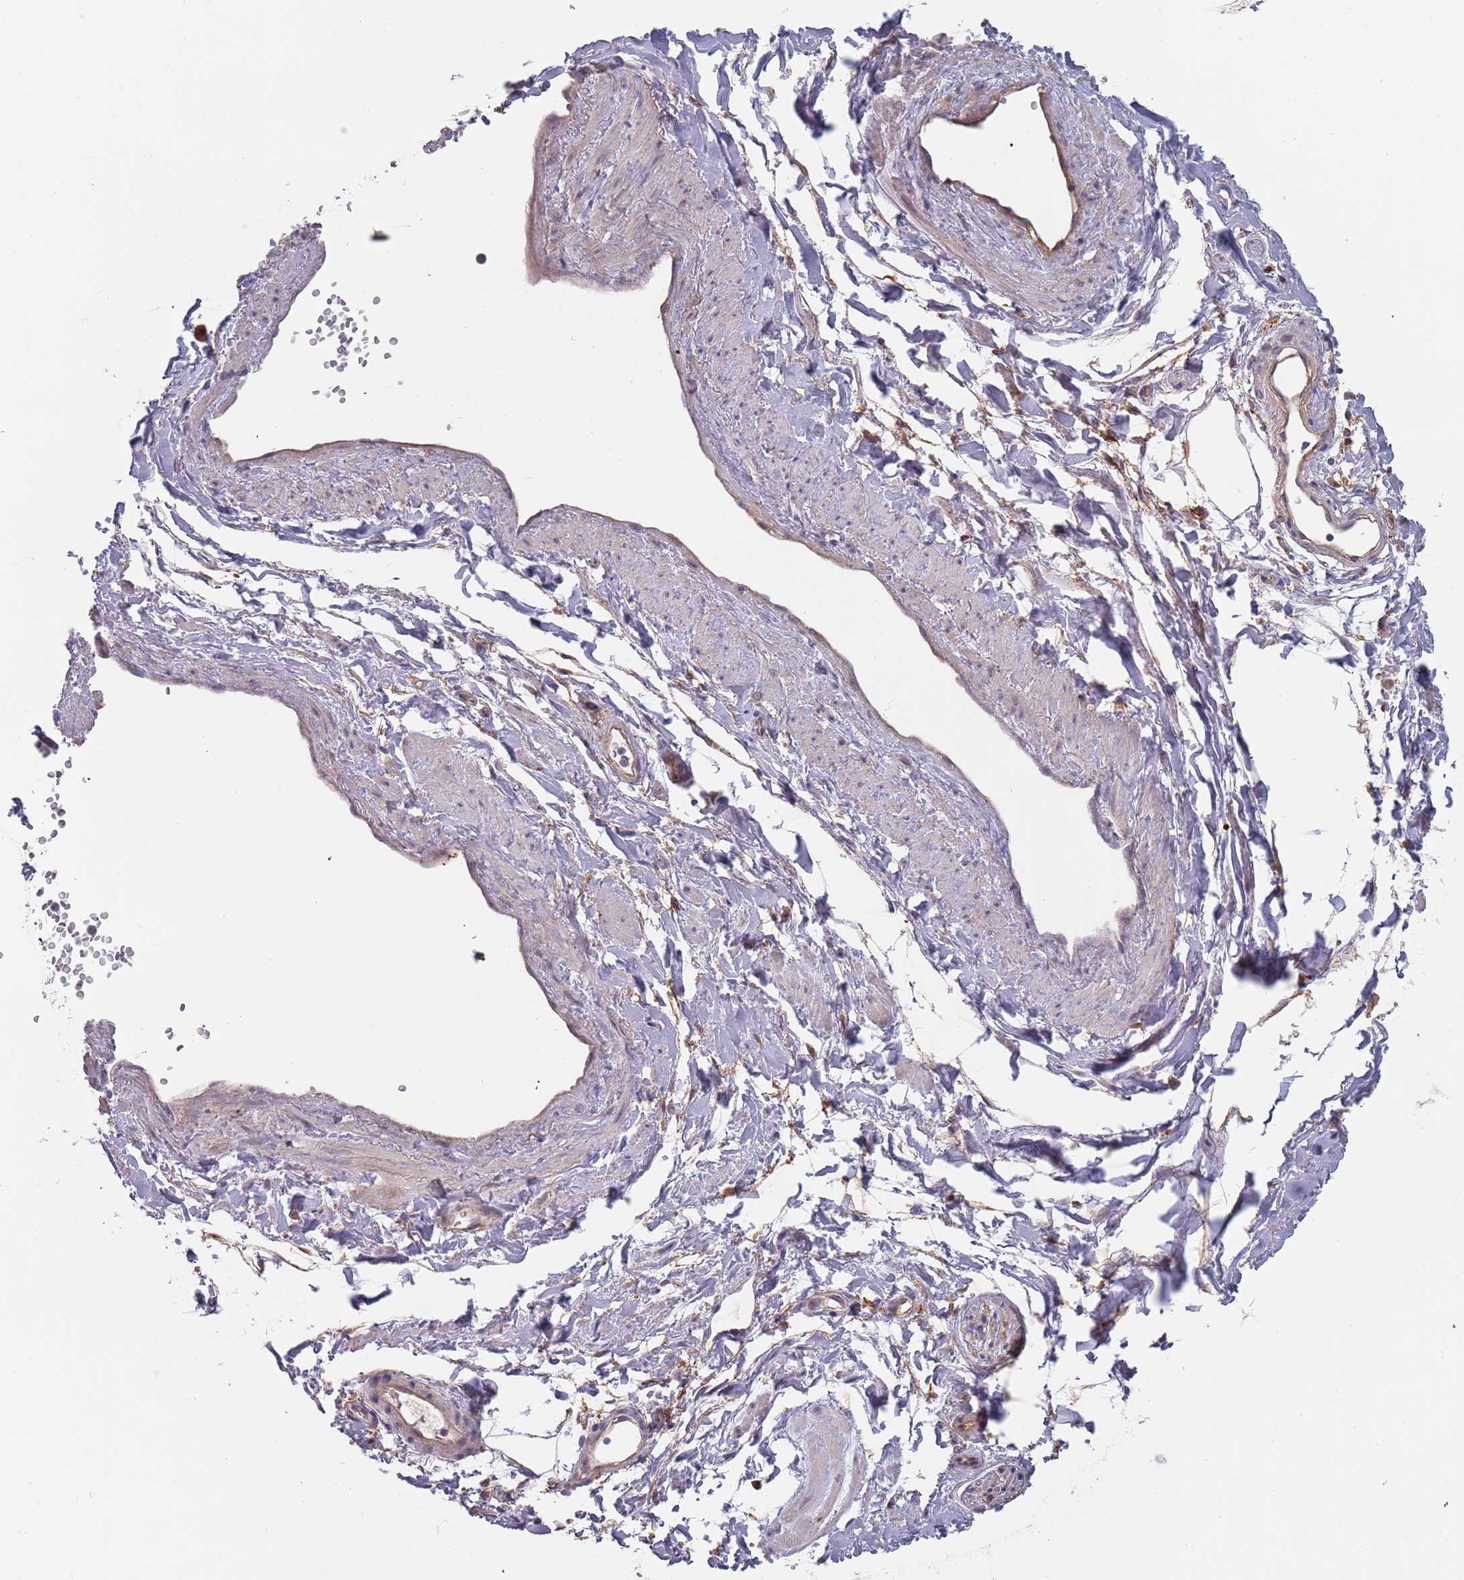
{"staining": {"intensity": "weak", "quantity": ">75%", "location": "cytoplasmic/membranous"}, "tissue": "adipose tissue", "cell_type": "Adipocytes", "image_type": "normal", "snomed": [{"axis": "morphology", "description": "Normal tissue, NOS"}, {"axis": "topography", "description": "Soft tissue"}, {"axis": "topography", "description": "Adipose tissue"}, {"axis": "topography", "description": "Vascular tissue"}, {"axis": "topography", "description": "Peripheral nerve tissue"}], "caption": "This is an image of immunohistochemistry staining of unremarkable adipose tissue, which shows weak staining in the cytoplasmic/membranous of adipocytes.", "gene": "APPL2", "patient": {"sex": "male", "age": 74}}